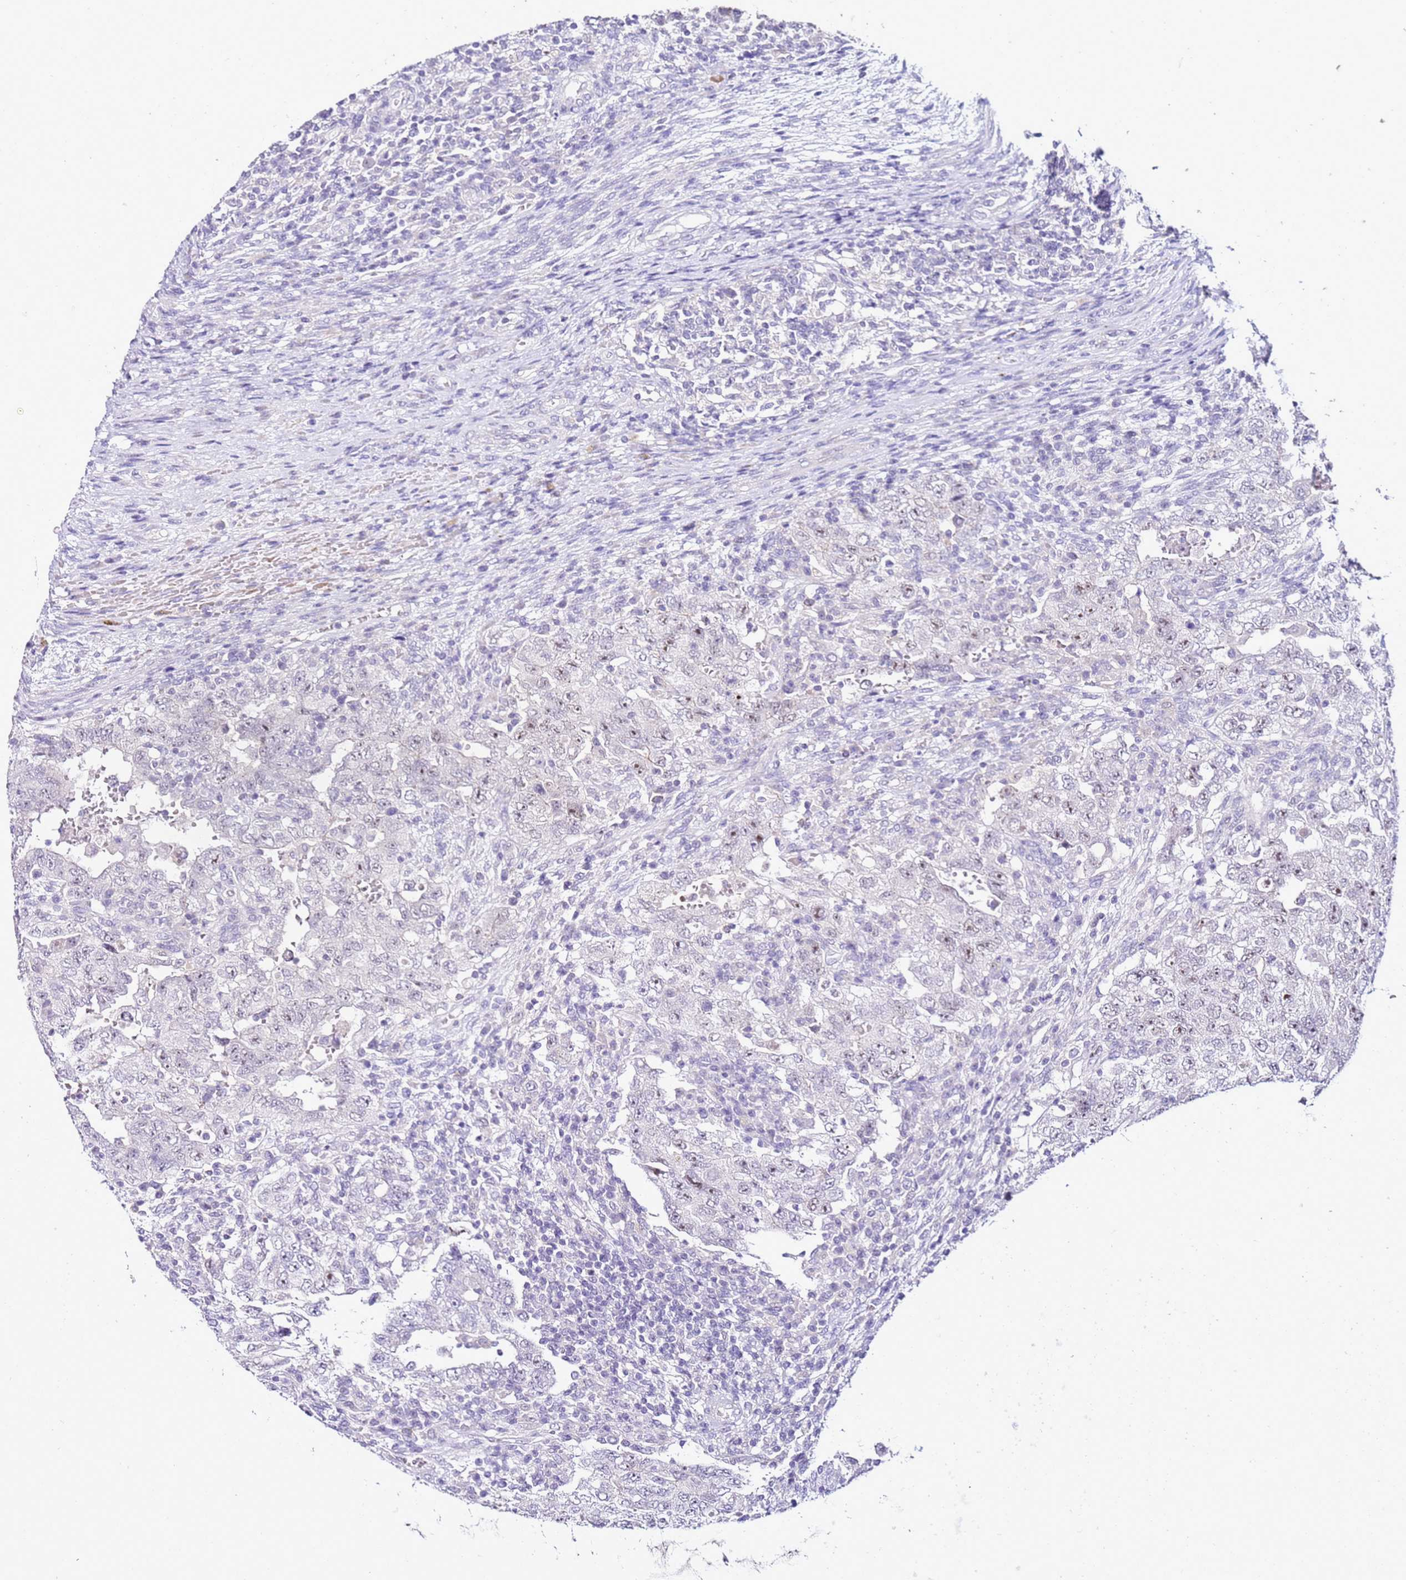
{"staining": {"intensity": "negative", "quantity": "none", "location": "none"}, "tissue": "testis cancer", "cell_type": "Tumor cells", "image_type": "cancer", "snomed": [{"axis": "morphology", "description": "Carcinoma, Embryonal, NOS"}, {"axis": "topography", "description": "Testis"}], "caption": "Immunohistochemistry (IHC) of human testis embryonal carcinoma displays no expression in tumor cells.", "gene": "HGD", "patient": {"sex": "male", "age": 26}}